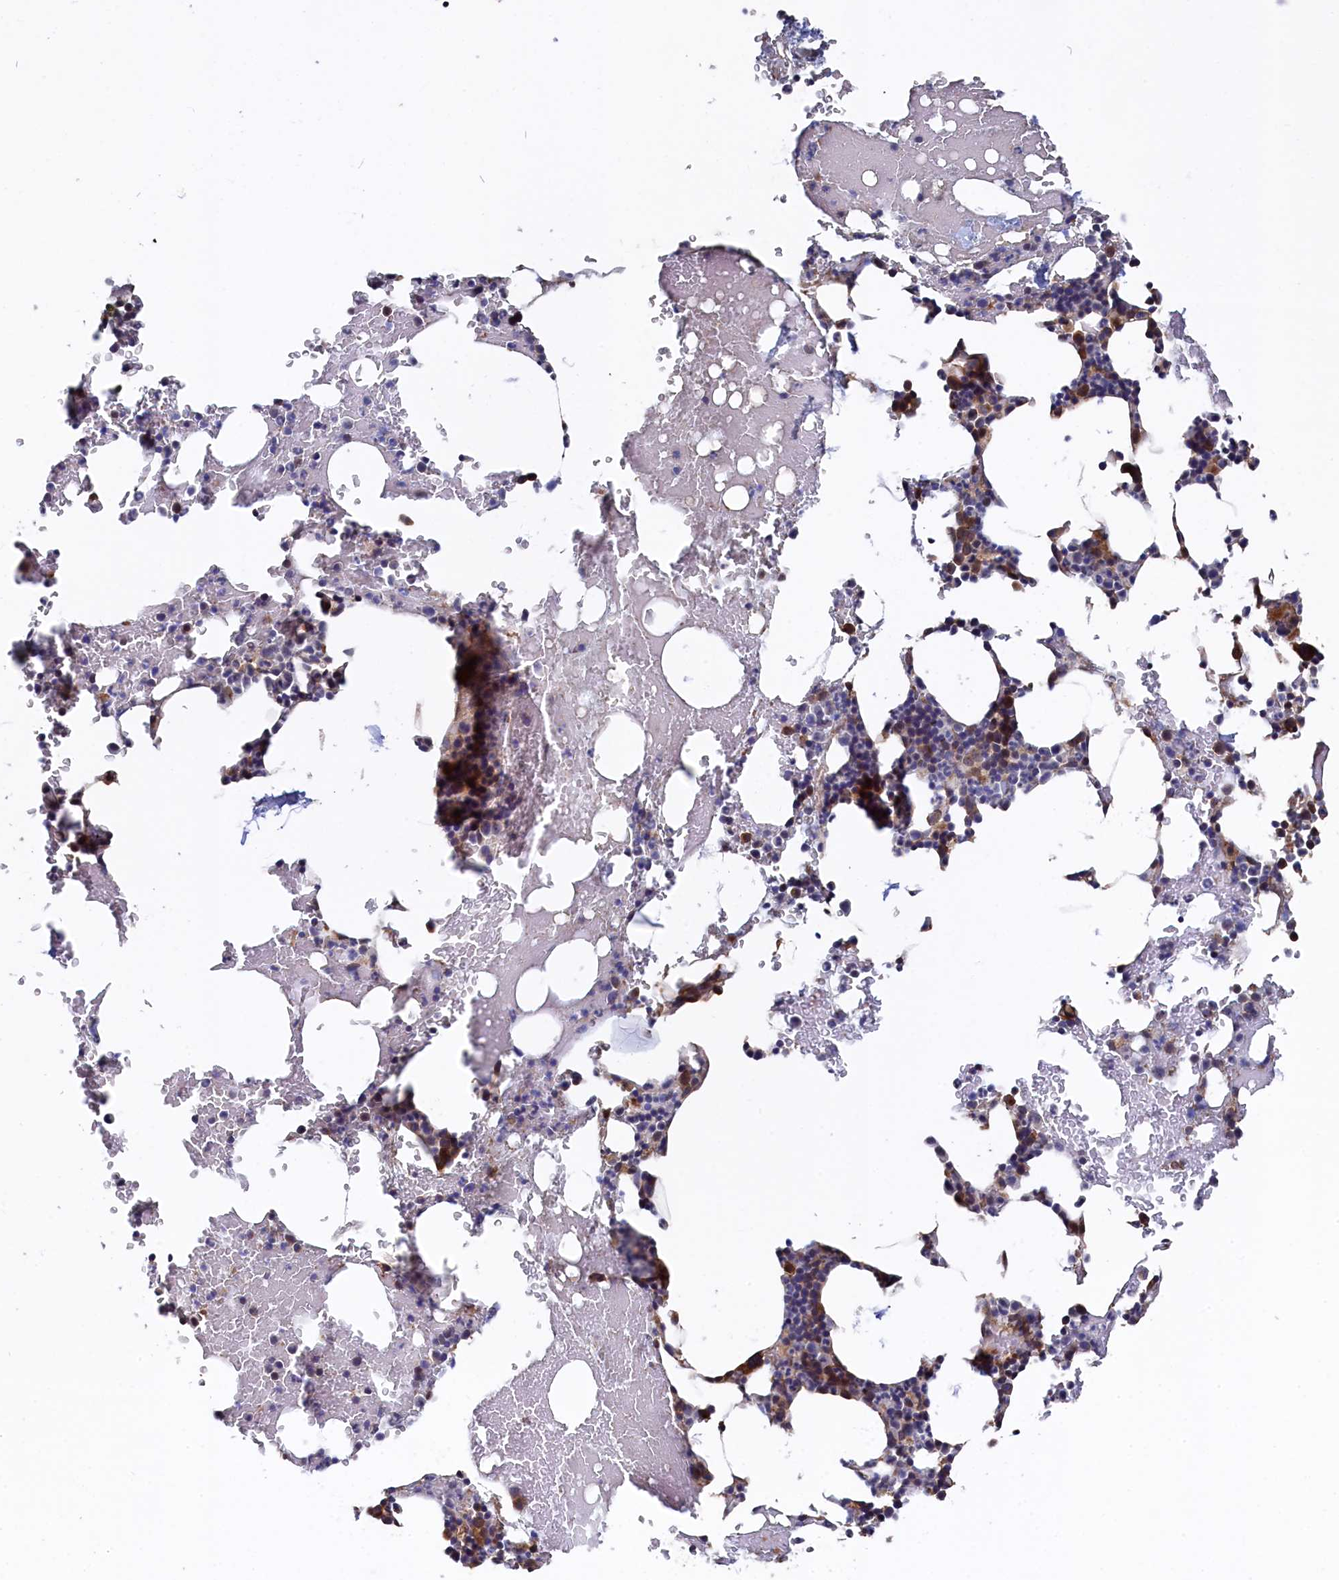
{"staining": {"intensity": "moderate", "quantity": "<25%", "location": "cytoplasmic/membranous"}, "tissue": "bone marrow", "cell_type": "Hematopoietic cells", "image_type": "normal", "snomed": [{"axis": "morphology", "description": "Normal tissue, NOS"}, {"axis": "morphology", "description": "Inflammation, NOS"}, {"axis": "topography", "description": "Bone marrow"}], "caption": "Immunohistochemistry (IHC) (DAB (3,3'-diaminobenzidine)) staining of normal human bone marrow reveals moderate cytoplasmic/membranous protein expression in about <25% of hematopoietic cells.", "gene": "SLC12A4", "patient": {"sex": "male", "age": 41}}